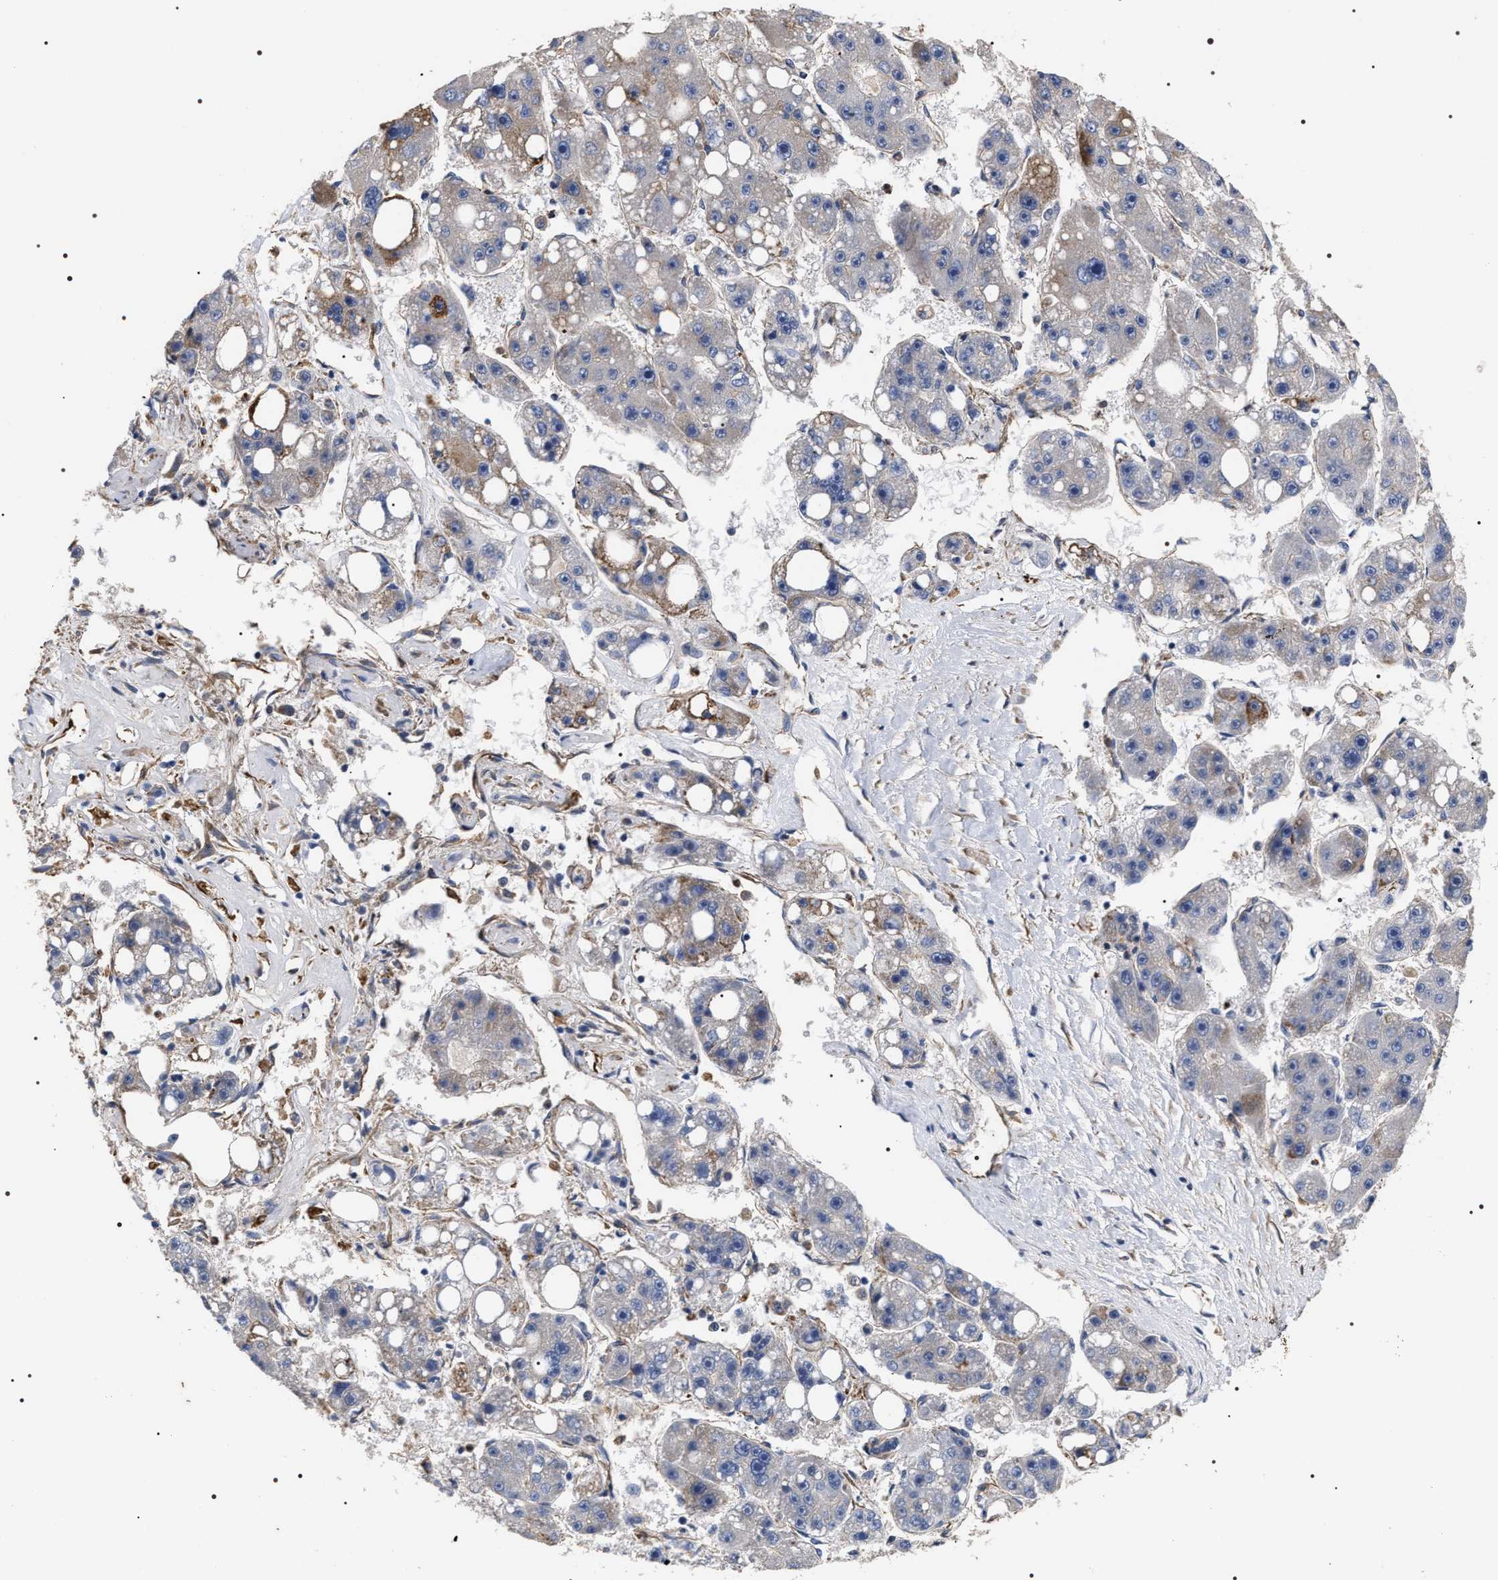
{"staining": {"intensity": "weak", "quantity": "<25%", "location": "cytoplasmic/membranous"}, "tissue": "liver cancer", "cell_type": "Tumor cells", "image_type": "cancer", "snomed": [{"axis": "morphology", "description": "Carcinoma, Hepatocellular, NOS"}, {"axis": "topography", "description": "Liver"}], "caption": "Tumor cells are negative for brown protein staining in hepatocellular carcinoma (liver).", "gene": "TSPAN33", "patient": {"sex": "female", "age": 61}}